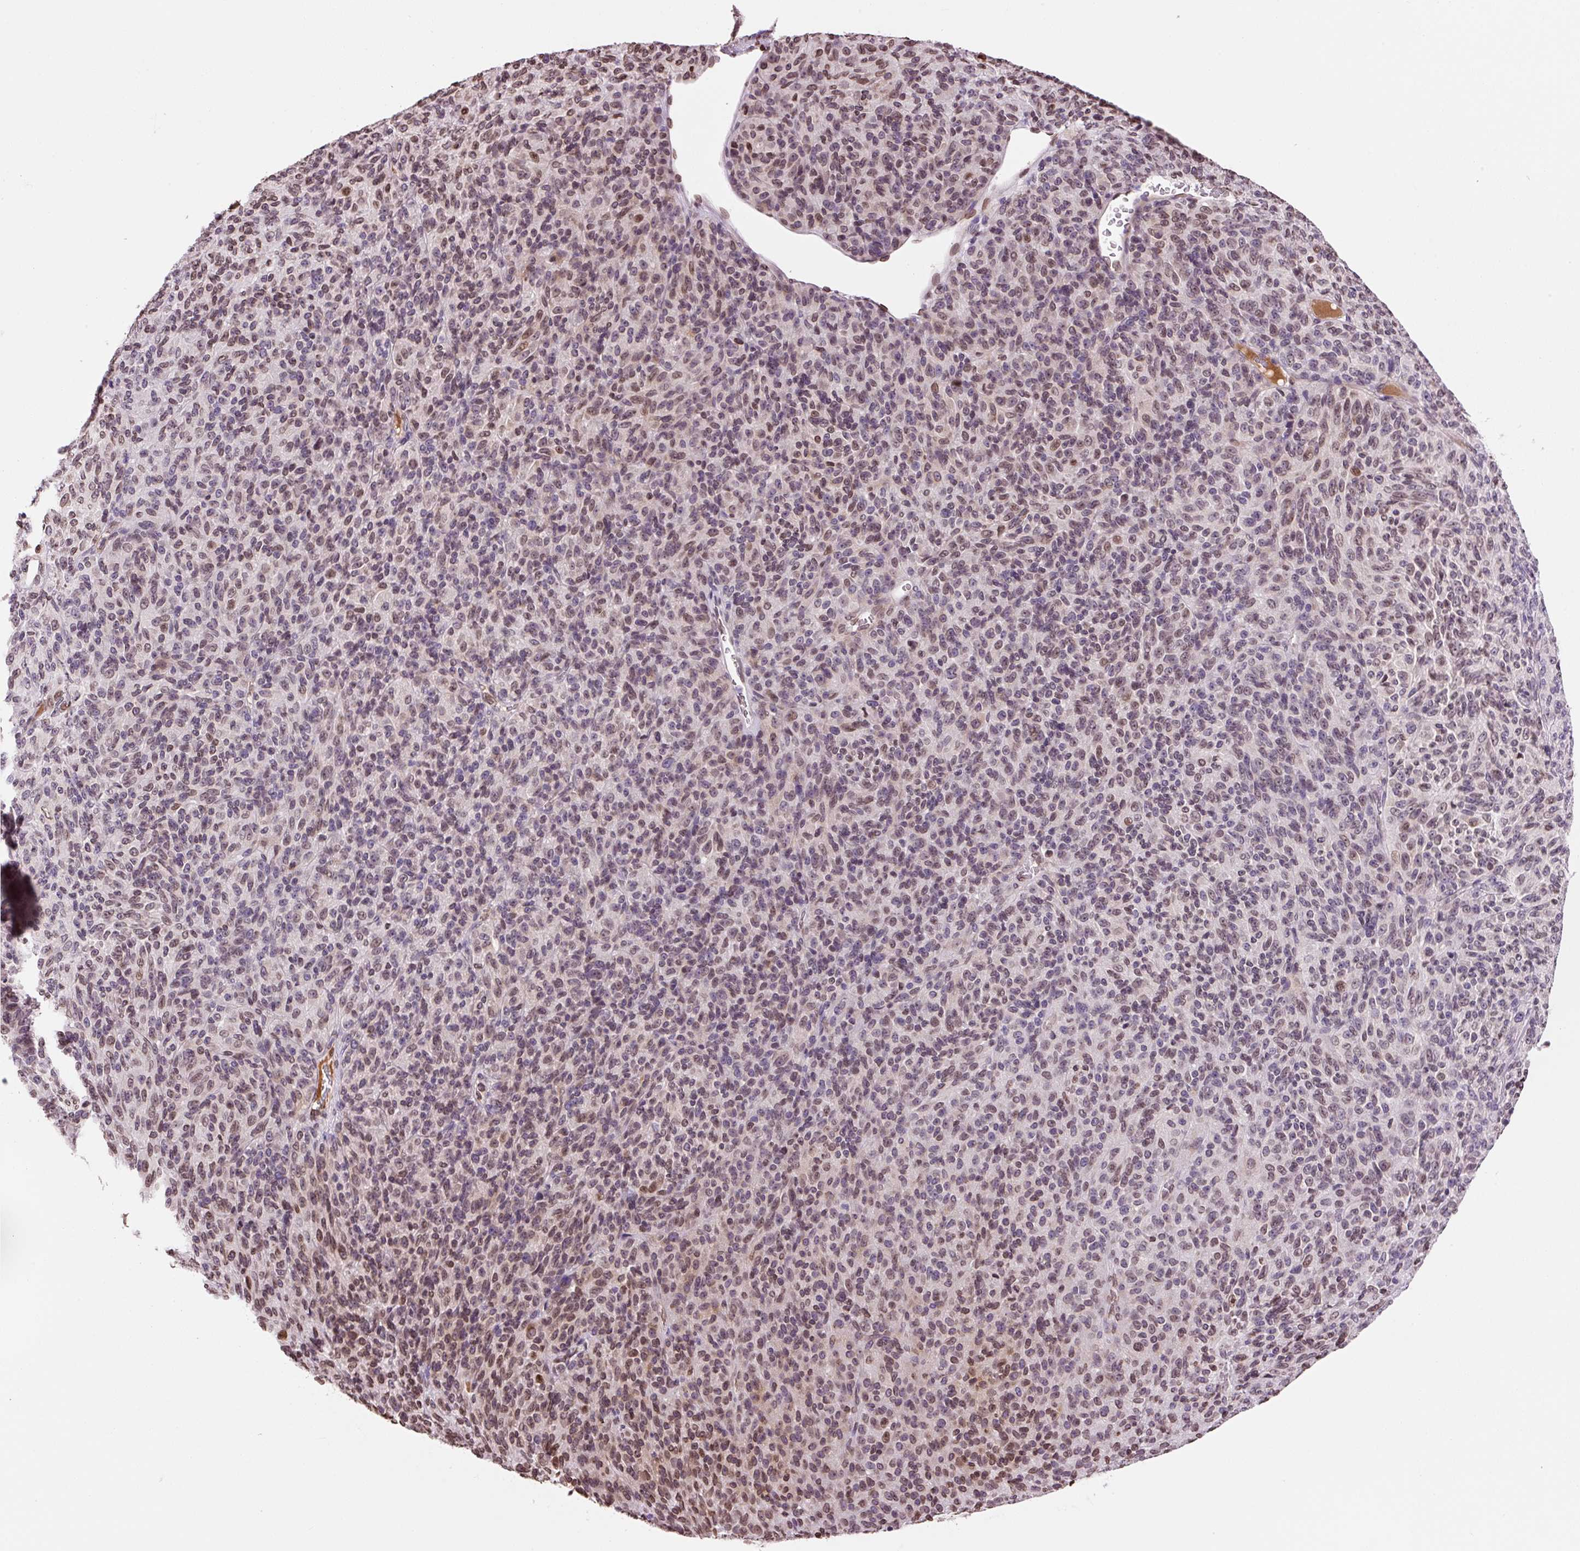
{"staining": {"intensity": "moderate", "quantity": "25%-75%", "location": "nuclear"}, "tissue": "melanoma", "cell_type": "Tumor cells", "image_type": "cancer", "snomed": [{"axis": "morphology", "description": "Malignant melanoma, Metastatic site"}, {"axis": "topography", "description": "Brain"}], "caption": "Immunohistochemistry micrograph of melanoma stained for a protein (brown), which shows medium levels of moderate nuclear staining in approximately 25%-75% of tumor cells.", "gene": "ZNF224", "patient": {"sex": "female", "age": 56}}